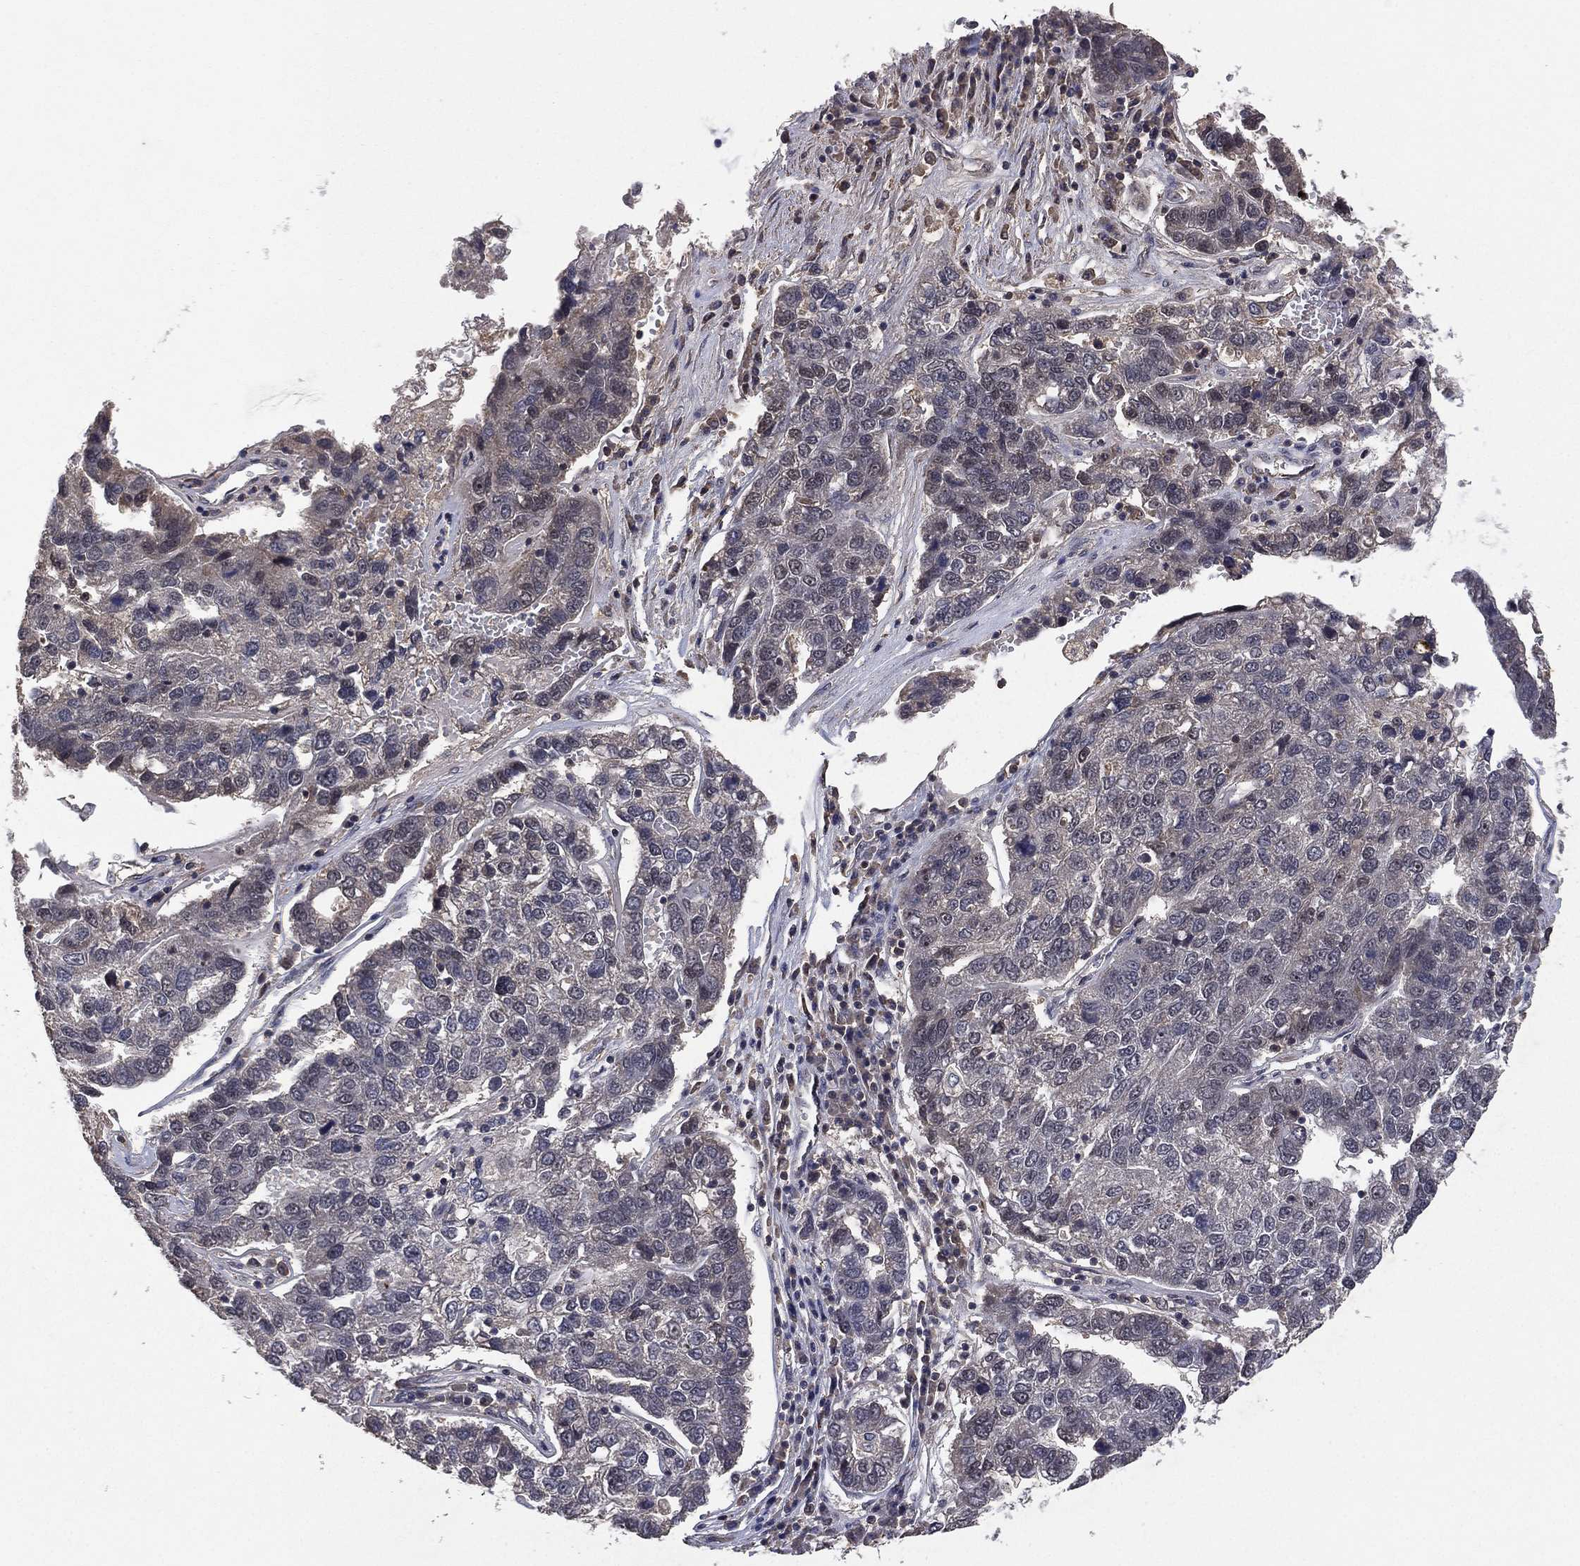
{"staining": {"intensity": "negative", "quantity": "none", "location": "none"}, "tissue": "pancreatic cancer", "cell_type": "Tumor cells", "image_type": "cancer", "snomed": [{"axis": "morphology", "description": "Adenocarcinoma, NOS"}, {"axis": "topography", "description": "Pancreas"}], "caption": "IHC of pancreatic adenocarcinoma displays no positivity in tumor cells.", "gene": "NELFCD", "patient": {"sex": "female", "age": 61}}